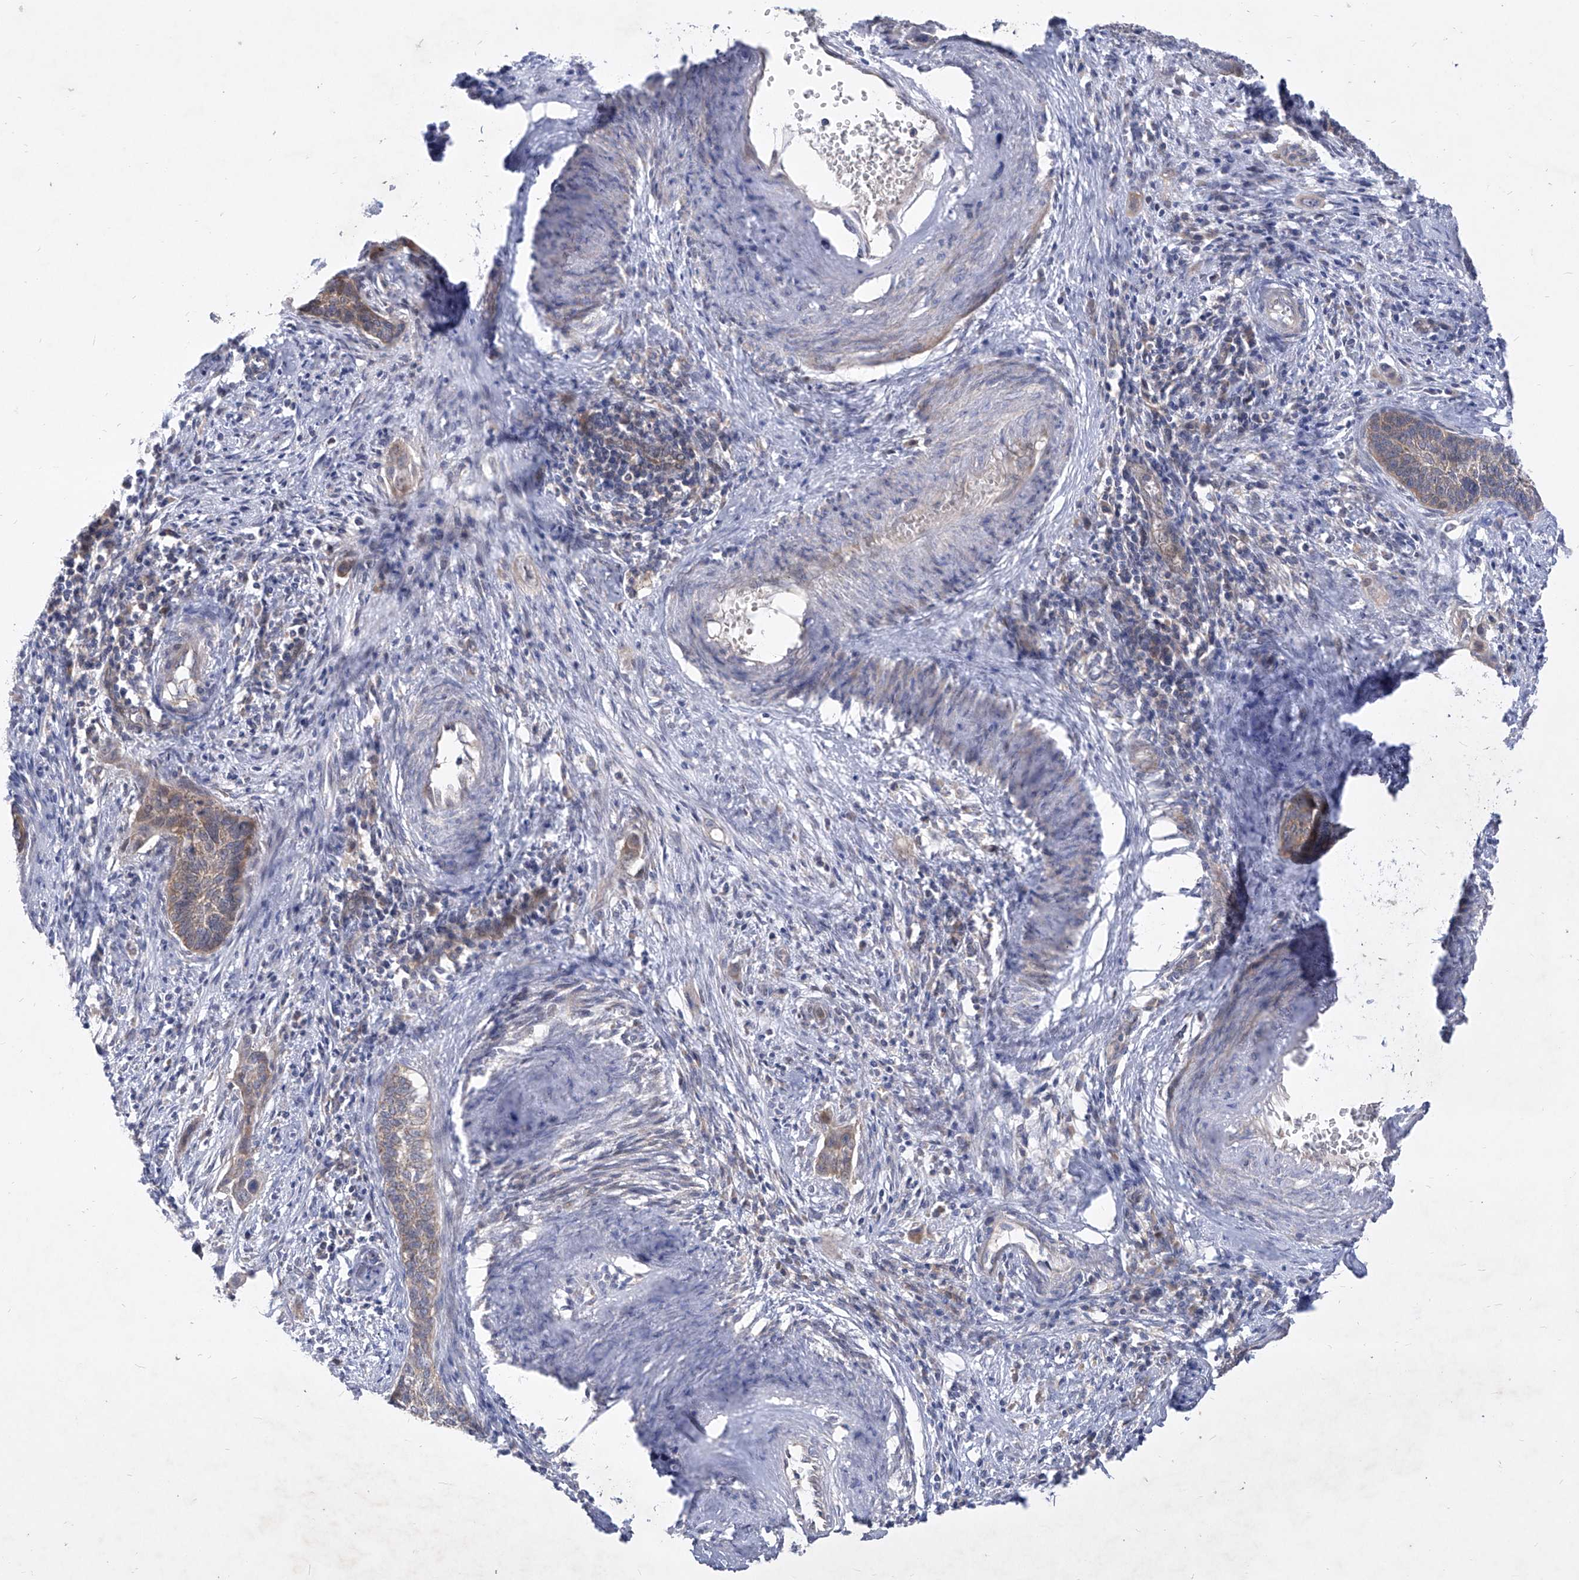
{"staining": {"intensity": "moderate", "quantity": ">75%", "location": "cytoplasmic/membranous"}, "tissue": "cervical cancer", "cell_type": "Tumor cells", "image_type": "cancer", "snomed": [{"axis": "morphology", "description": "Squamous cell carcinoma, NOS"}, {"axis": "topography", "description": "Cervix"}], "caption": "High-magnification brightfield microscopy of cervical squamous cell carcinoma stained with DAB (3,3'-diaminobenzidine) (brown) and counterstained with hematoxylin (blue). tumor cells exhibit moderate cytoplasmic/membranous positivity is identified in approximately>75% of cells.", "gene": "COQ3", "patient": {"sex": "female", "age": 33}}